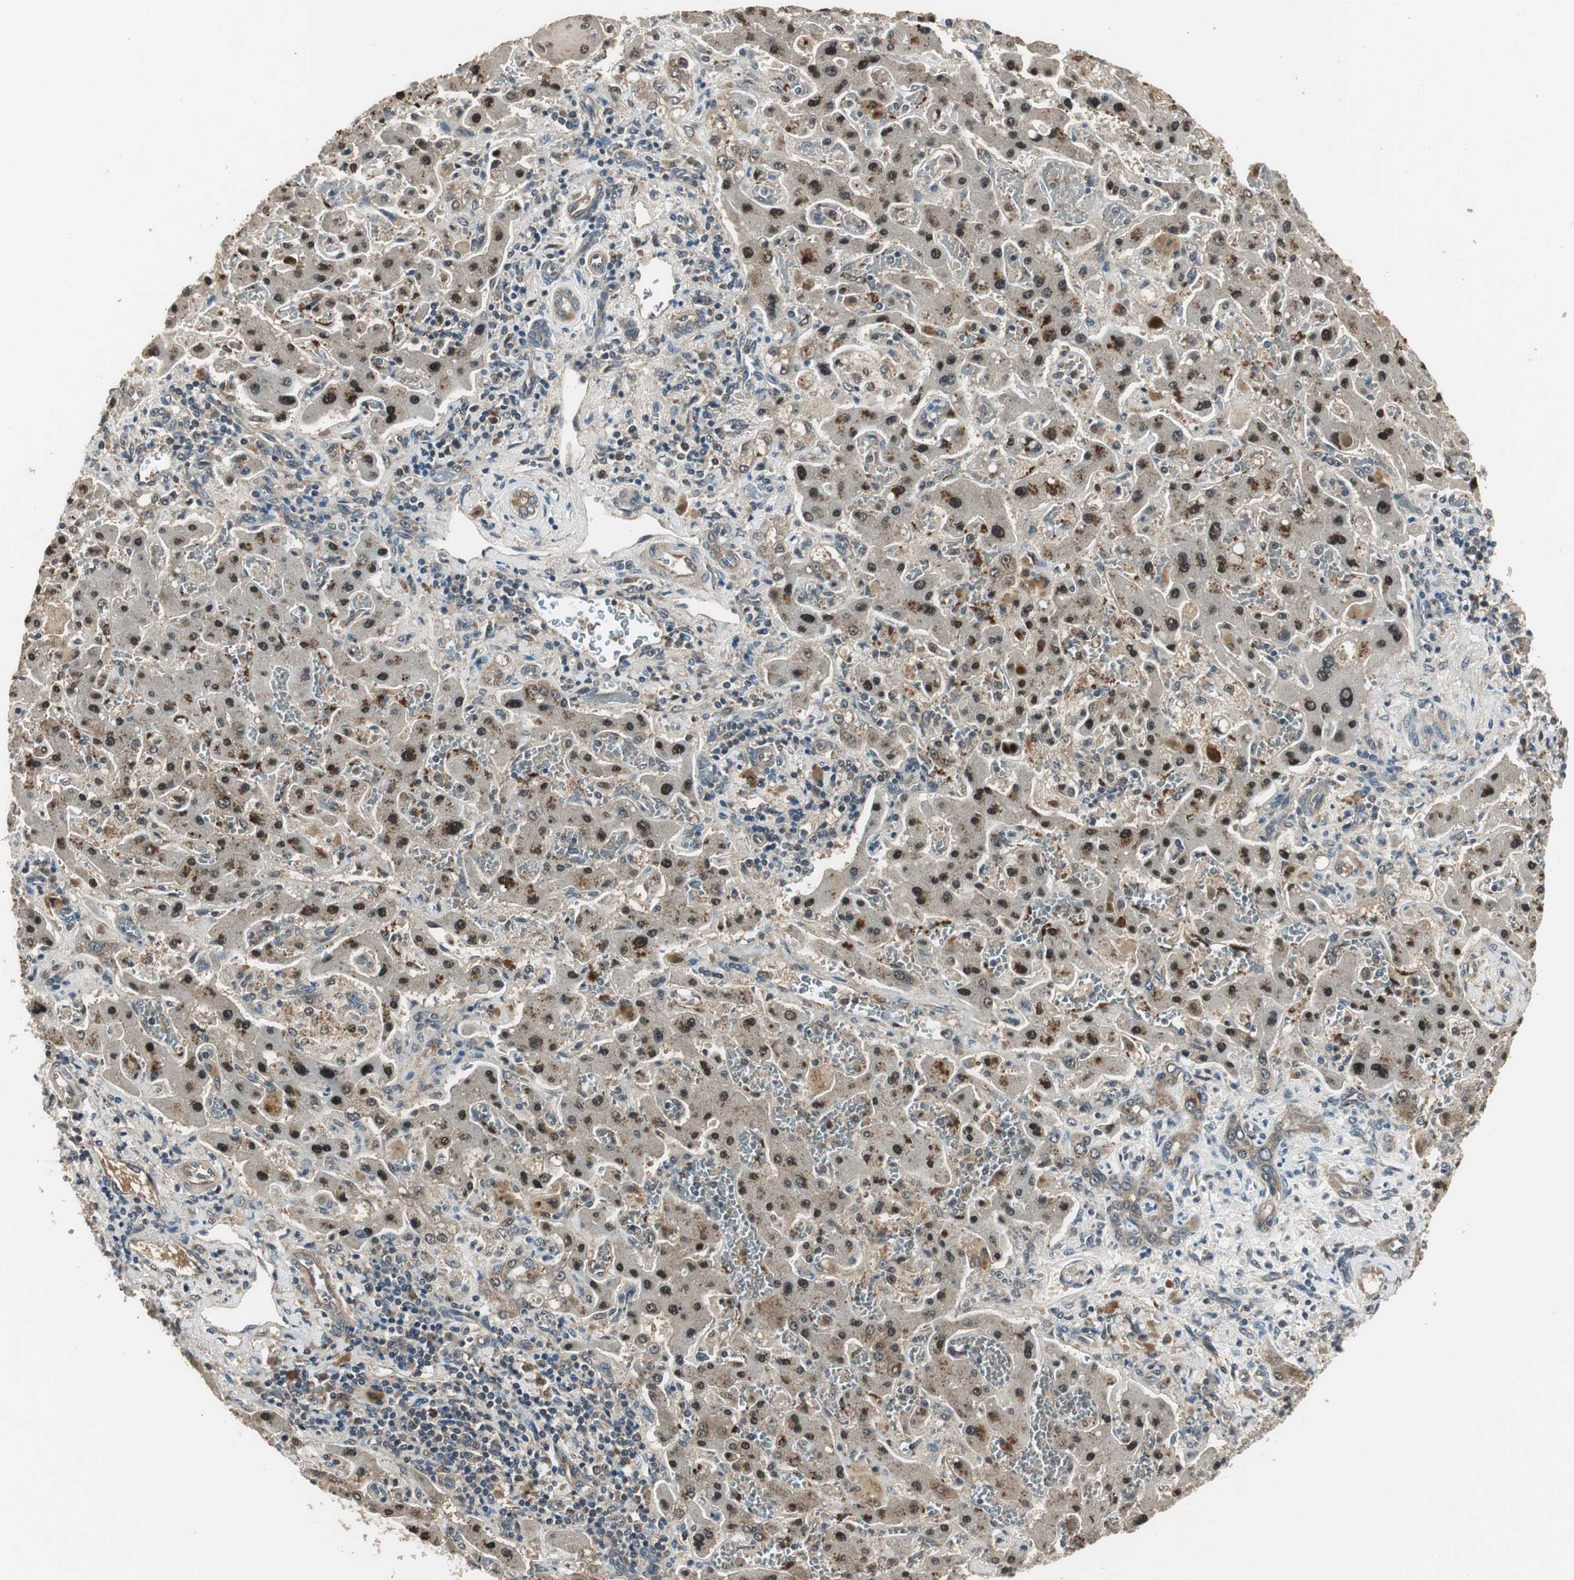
{"staining": {"intensity": "moderate", "quantity": "25%-75%", "location": "cytoplasmic/membranous,nuclear"}, "tissue": "liver cancer", "cell_type": "Tumor cells", "image_type": "cancer", "snomed": [{"axis": "morphology", "description": "Cholangiocarcinoma"}, {"axis": "topography", "description": "Liver"}], "caption": "Immunohistochemistry (IHC) histopathology image of liver cancer (cholangiocarcinoma) stained for a protein (brown), which exhibits medium levels of moderate cytoplasmic/membranous and nuclear positivity in about 25%-75% of tumor cells.", "gene": "PSMB4", "patient": {"sex": "male", "age": 50}}